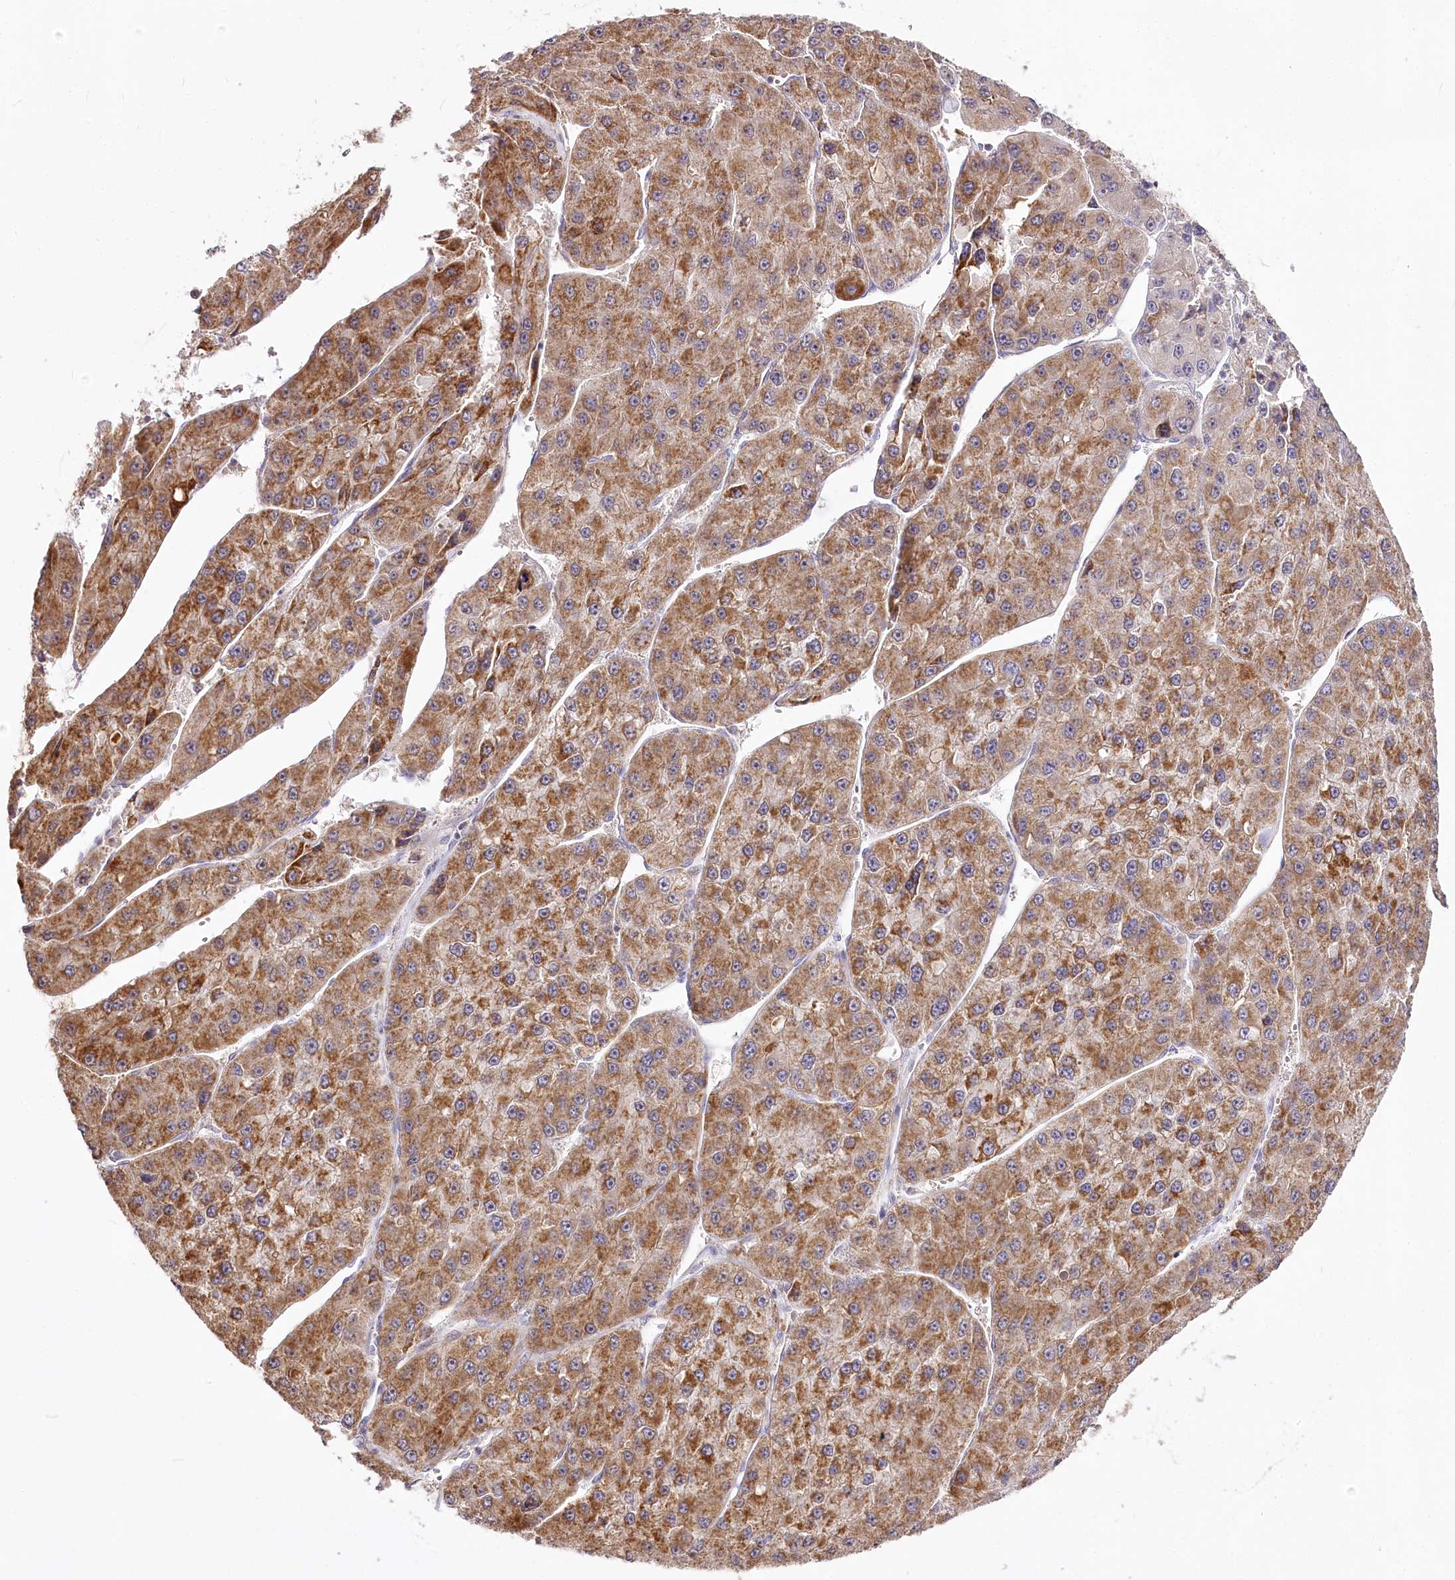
{"staining": {"intensity": "moderate", "quantity": ">75%", "location": "cytoplasmic/membranous"}, "tissue": "liver cancer", "cell_type": "Tumor cells", "image_type": "cancer", "snomed": [{"axis": "morphology", "description": "Carcinoma, Hepatocellular, NOS"}, {"axis": "topography", "description": "Liver"}], "caption": "Immunohistochemistry micrograph of human liver cancer (hepatocellular carcinoma) stained for a protein (brown), which reveals medium levels of moderate cytoplasmic/membranous staining in about >75% of tumor cells.", "gene": "ZNF226", "patient": {"sex": "female", "age": 73}}